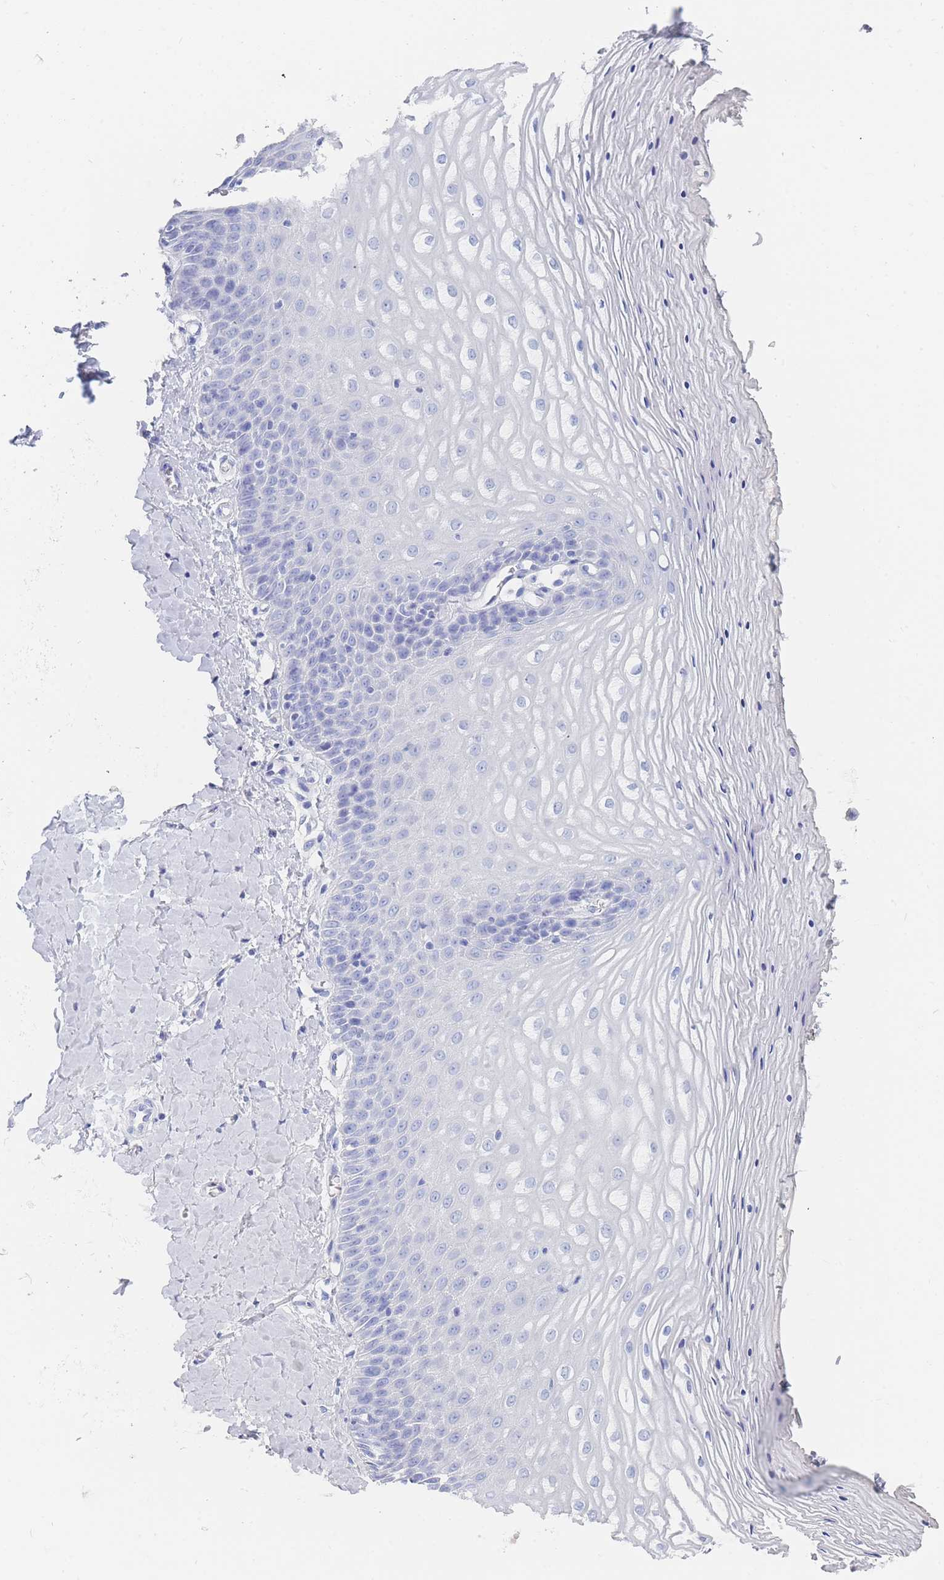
{"staining": {"intensity": "negative", "quantity": "none", "location": "none"}, "tissue": "vagina", "cell_type": "Squamous epithelial cells", "image_type": "normal", "snomed": [{"axis": "morphology", "description": "Normal tissue, NOS"}, {"axis": "topography", "description": "Vagina"}], "caption": "IHC photomicrograph of unremarkable vagina: vagina stained with DAB (3,3'-diaminobenzidine) shows no significant protein positivity in squamous epithelial cells.", "gene": "SLC25A35", "patient": {"sex": "female", "age": 65}}